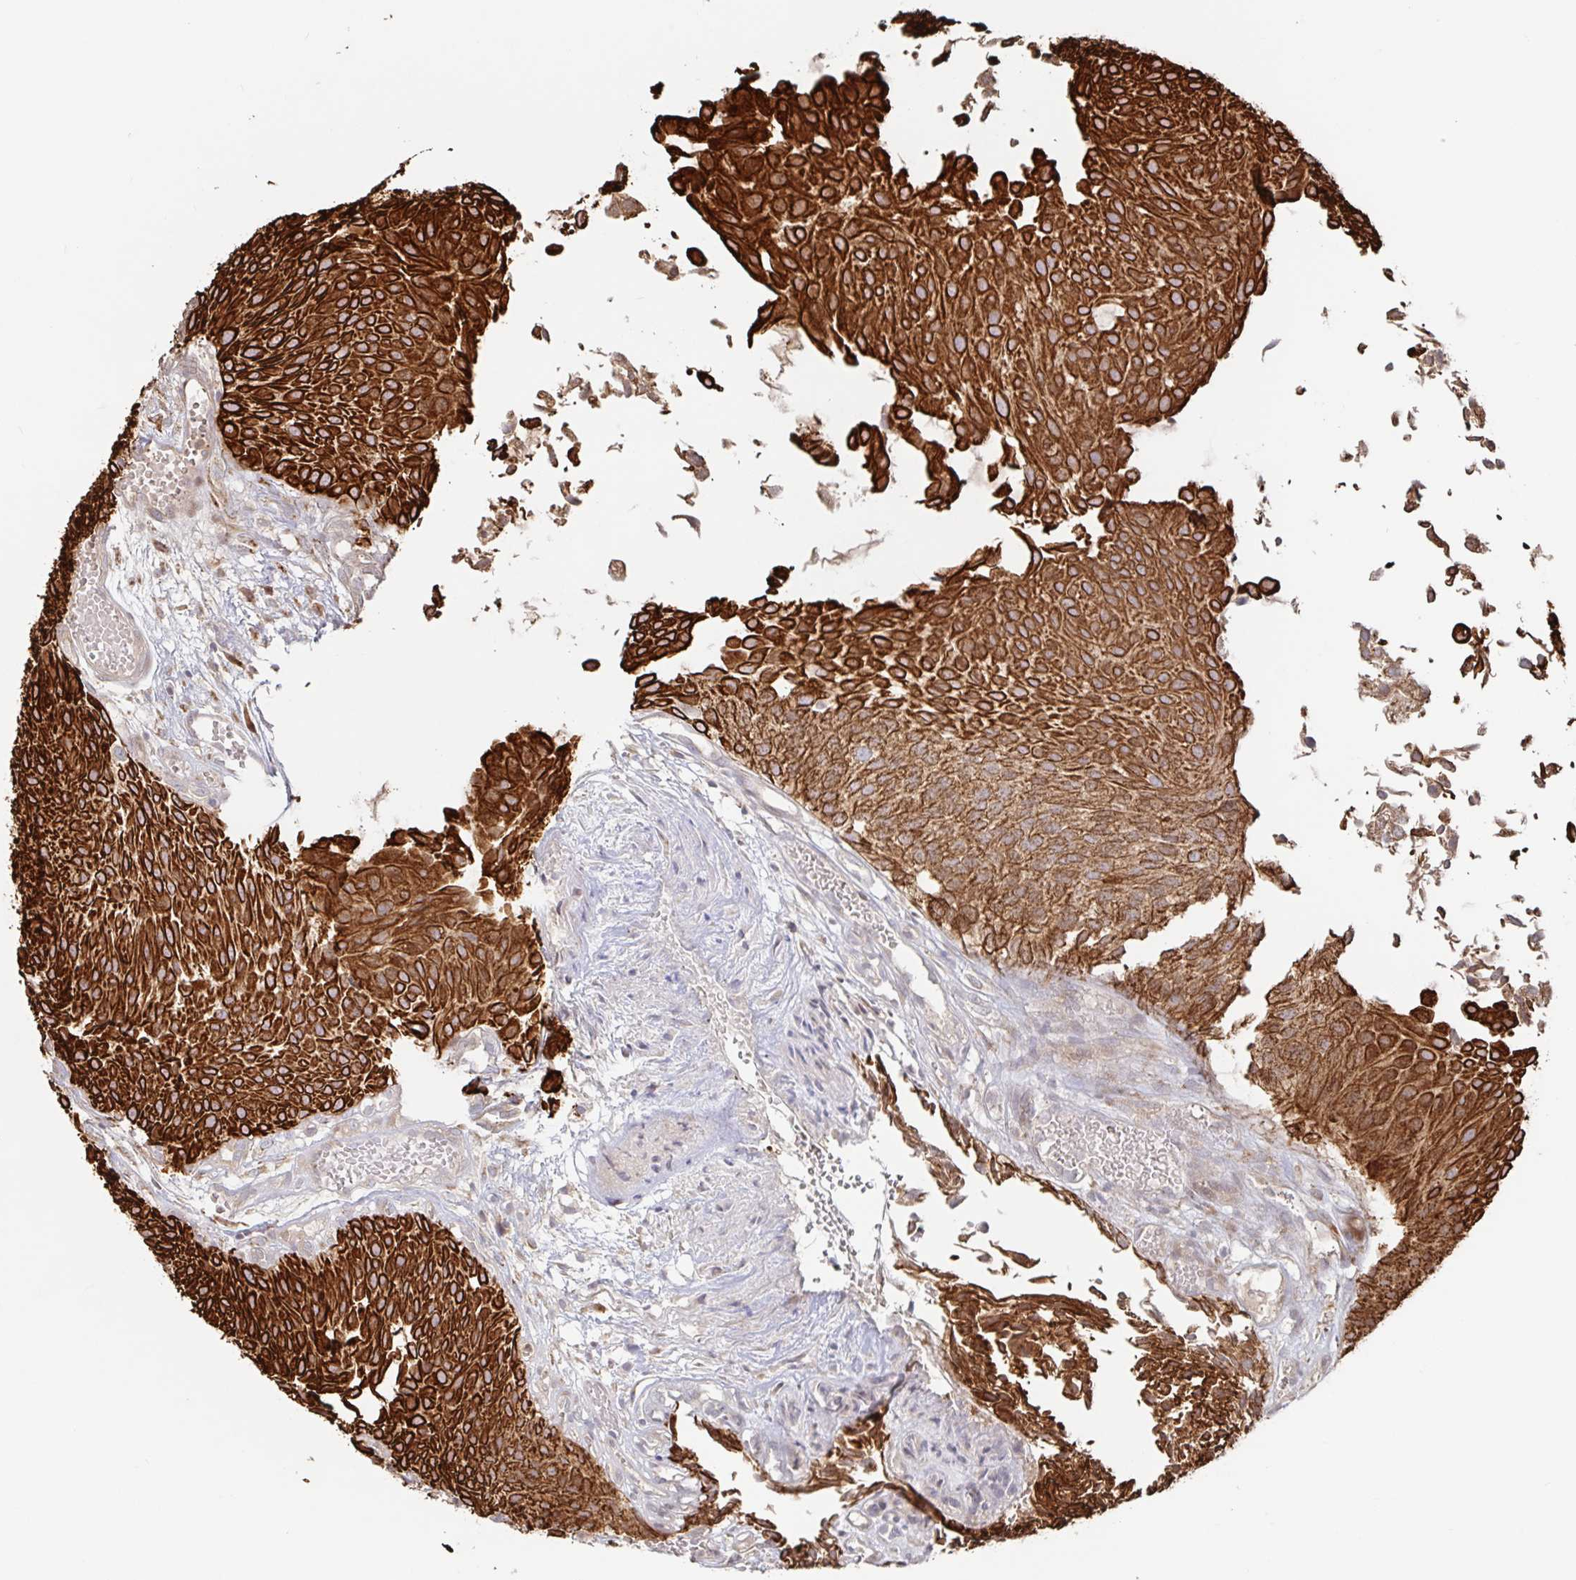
{"staining": {"intensity": "strong", "quantity": ">75%", "location": "cytoplasmic/membranous"}, "tissue": "urothelial cancer", "cell_type": "Tumor cells", "image_type": "cancer", "snomed": [{"axis": "morphology", "description": "Urothelial carcinoma, NOS"}, {"axis": "topography", "description": "Urinary bladder"}], "caption": "Tumor cells display strong cytoplasmic/membranous positivity in approximately >75% of cells in urothelial cancer. The staining was performed using DAB to visualize the protein expression in brown, while the nuclei were stained in blue with hematoxylin (Magnification: 20x).", "gene": "AACS", "patient": {"sex": "male", "age": 84}}